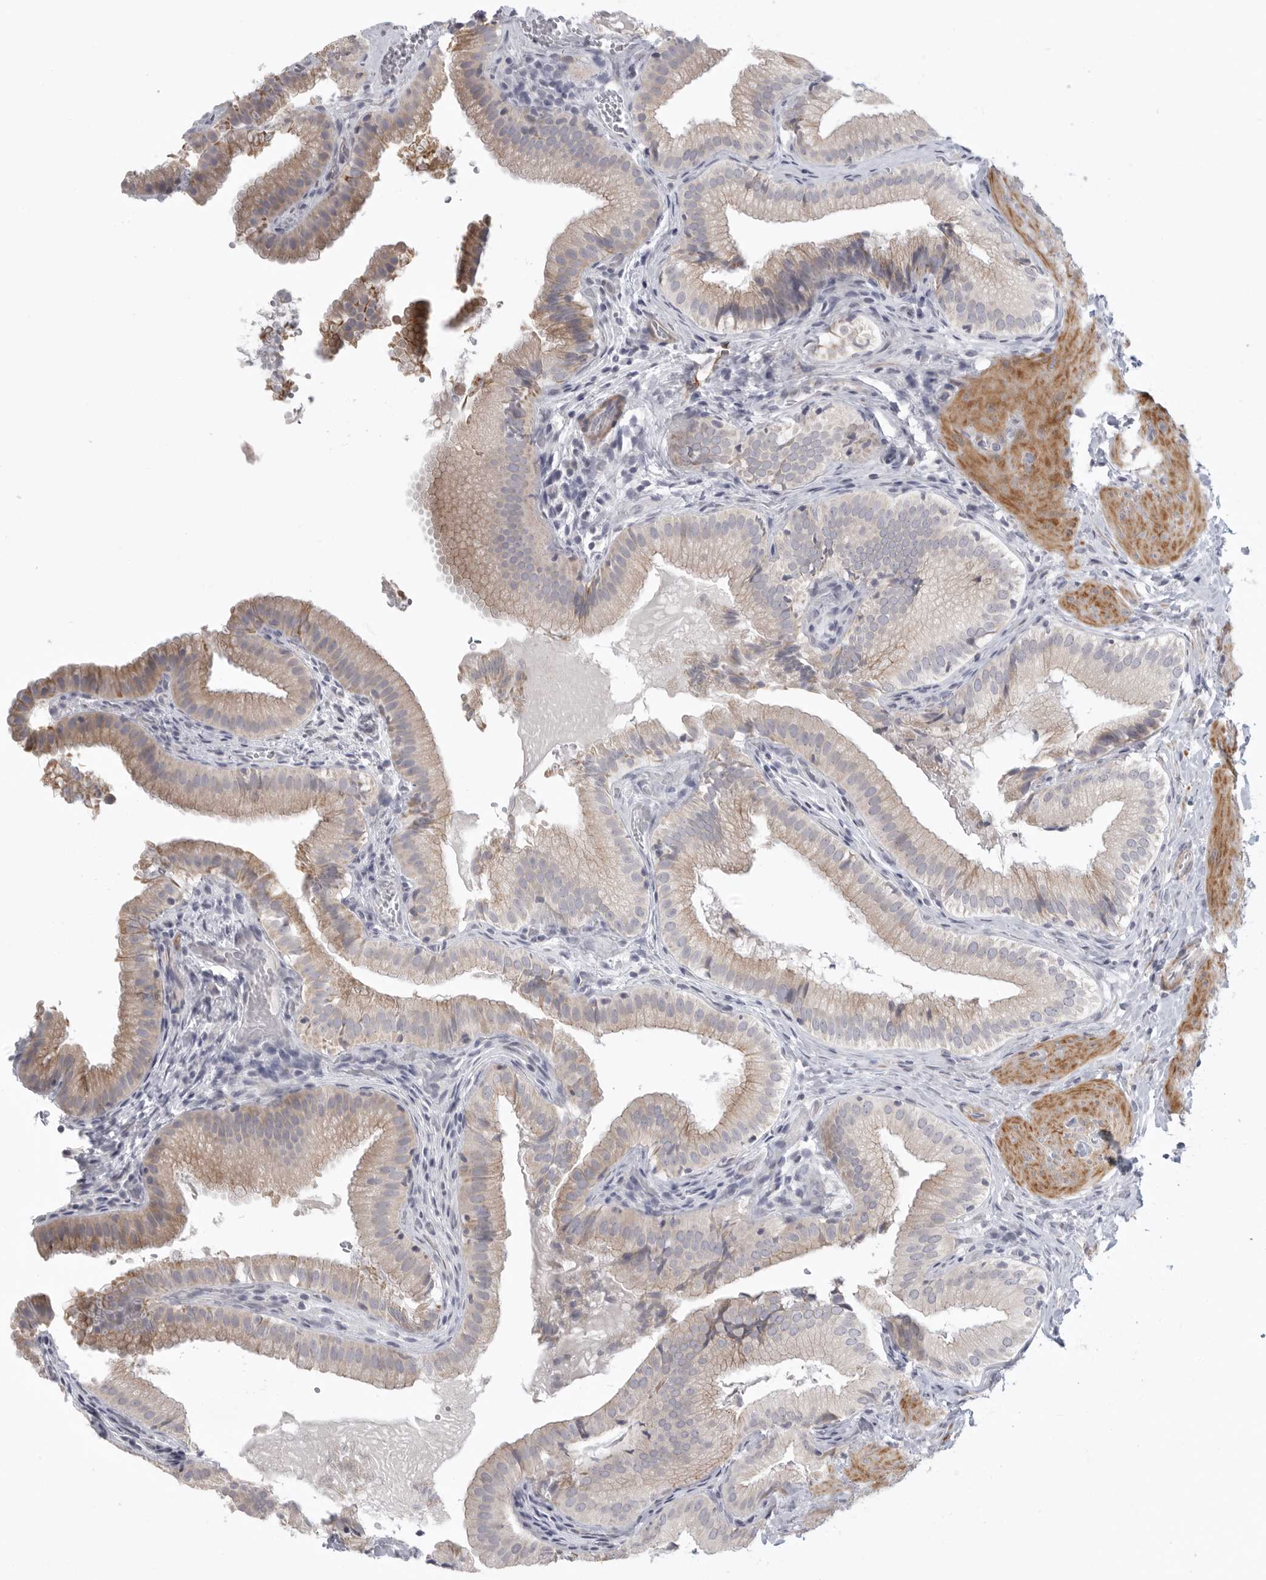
{"staining": {"intensity": "weak", "quantity": "<25%", "location": "cytoplasmic/membranous"}, "tissue": "gallbladder", "cell_type": "Glandular cells", "image_type": "normal", "snomed": [{"axis": "morphology", "description": "Normal tissue, NOS"}, {"axis": "topography", "description": "Gallbladder"}], "caption": "There is no significant positivity in glandular cells of gallbladder. (DAB (3,3'-diaminobenzidine) immunohistochemistry (IHC), high magnification).", "gene": "STAB2", "patient": {"sex": "female", "age": 30}}